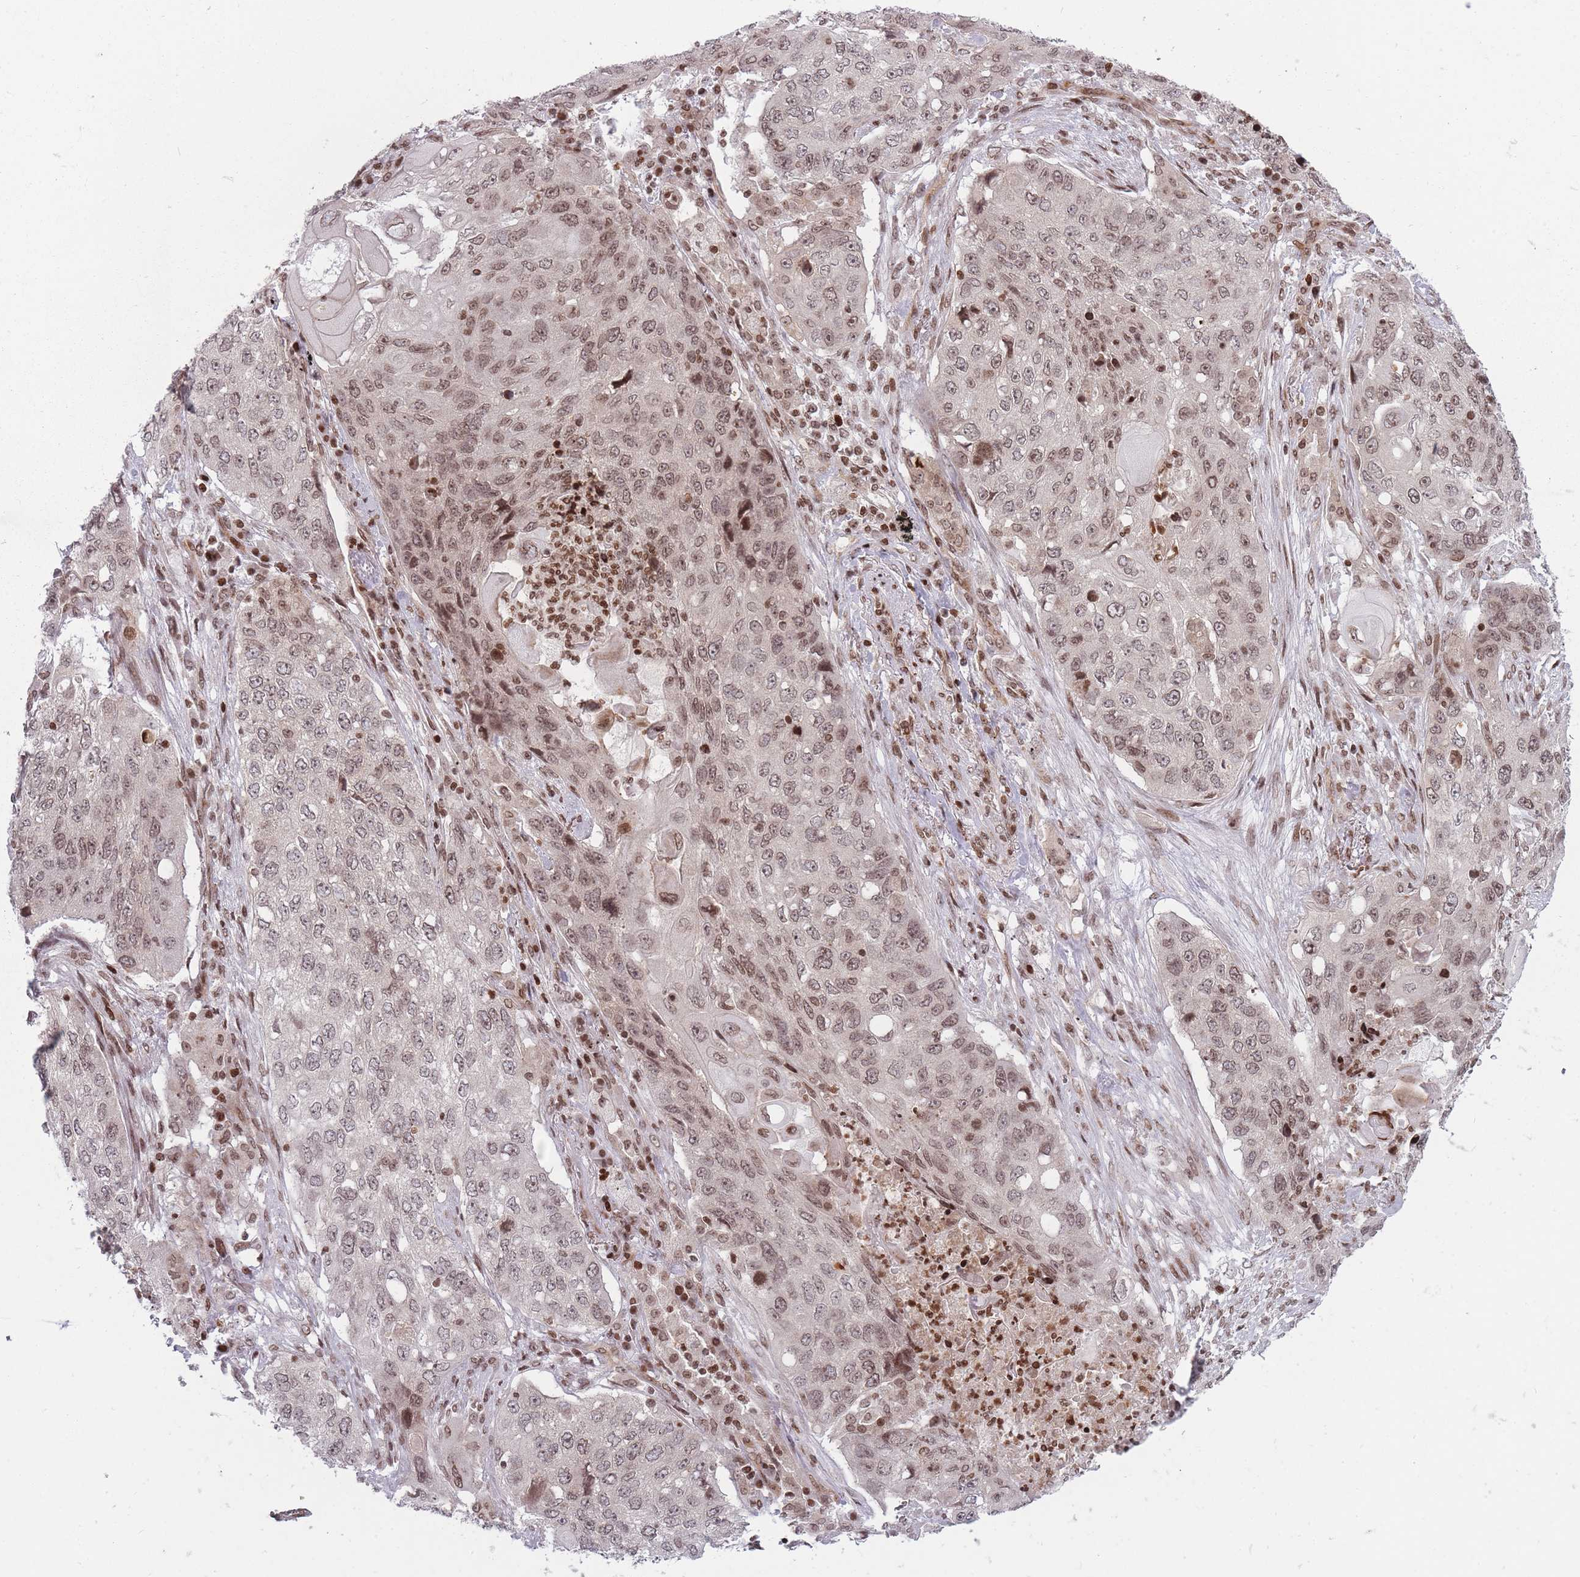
{"staining": {"intensity": "moderate", "quantity": "25%-75%", "location": "nuclear"}, "tissue": "lung cancer", "cell_type": "Tumor cells", "image_type": "cancer", "snomed": [{"axis": "morphology", "description": "Squamous cell carcinoma, NOS"}, {"axis": "topography", "description": "Lung"}], "caption": "Immunohistochemistry (DAB) staining of lung cancer (squamous cell carcinoma) demonstrates moderate nuclear protein staining in approximately 25%-75% of tumor cells.", "gene": "TMC6", "patient": {"sex": "female", "age": 63}}